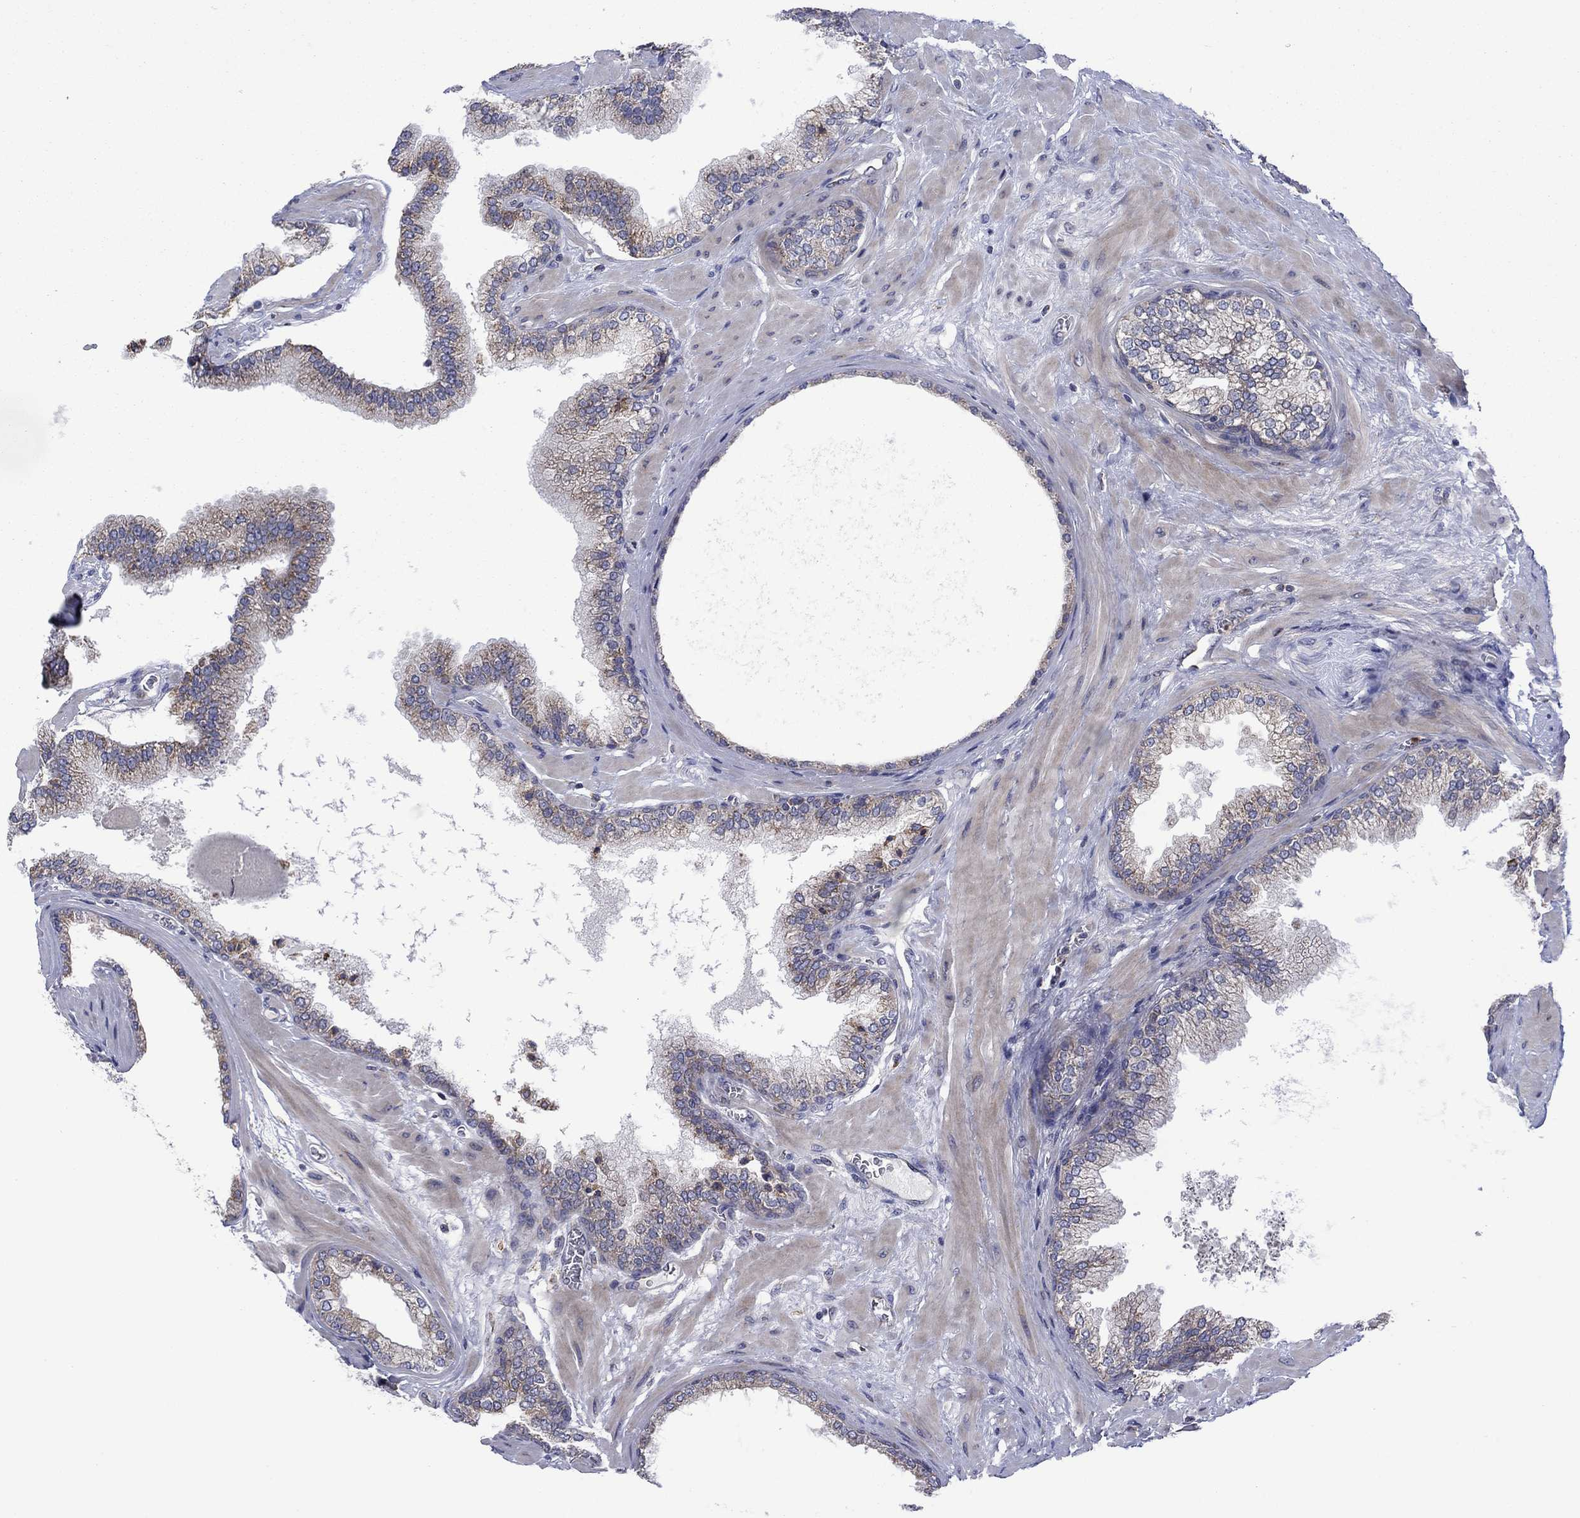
{"staining": {"intensity": "weak", "quantity": "<25%", "location": "cytoplasmic/membranous"}, "tissue": "prostate cancer", "cell_type": "Tumor cells", "image_type": "cancer", "snomed": [{"axis": "morphology", "description": "Adenocarcinoma, Low grade"}, {"axis": "topography", "description": "Prostate"}], "caption": "Tumor cells are negative for protein expression in human prostate cancer (adenocarcinoma (low-grade)). The staining is performed using DAB (3,3'-diaminobenzidine) brown chromogen with nuclei counter-stained in using hematoxylin.", "gene": "FURIN", "patient": {"sex": "male", "age": 72}}